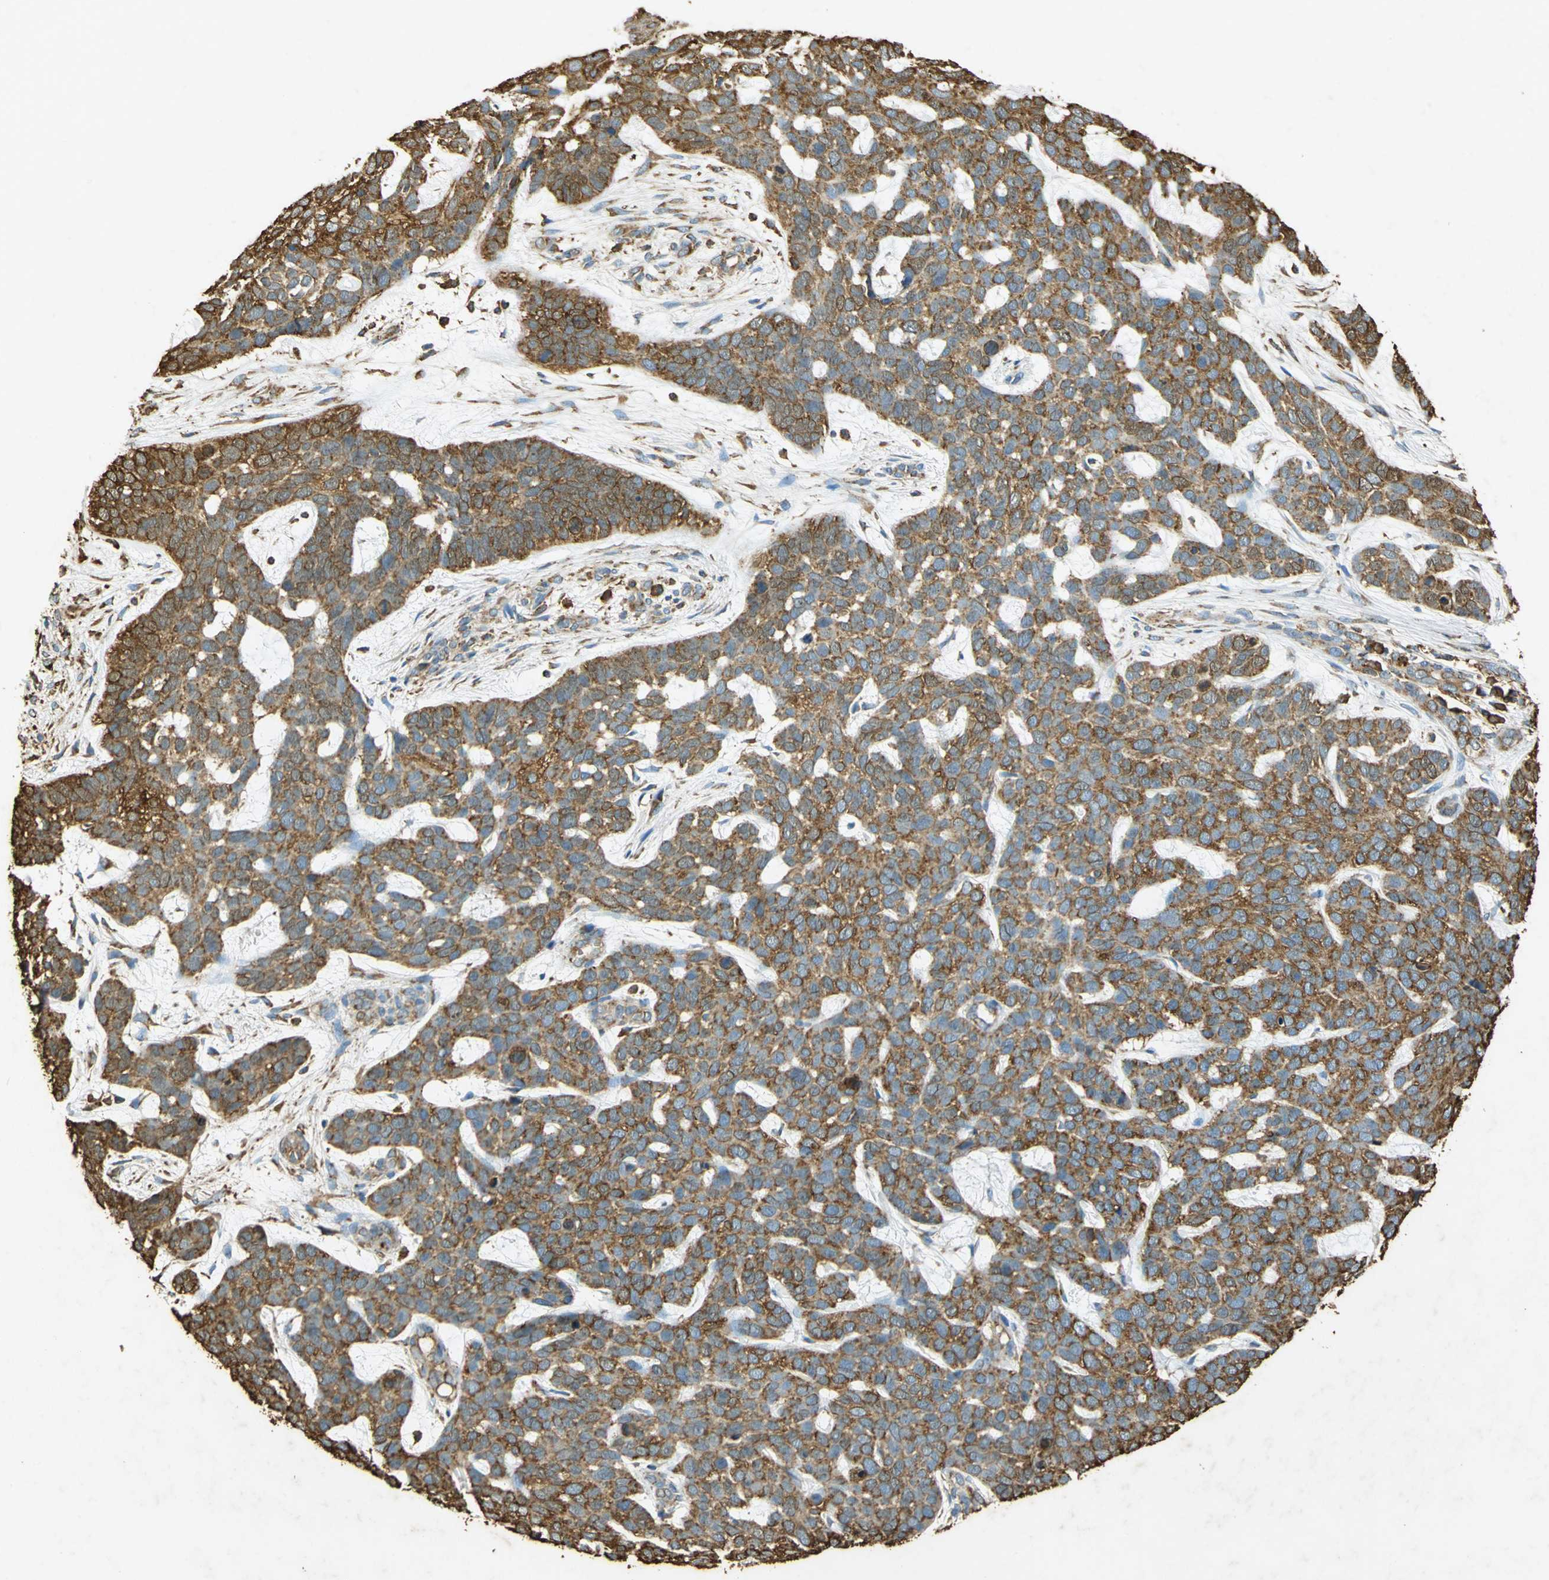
{"staining": {"intensity": "strong", "quantity": ">75%", "location": "cytoplasmic/membranous"}, "tissue": "skin cancer", "cell_type": "Tumor cells", "image_type": "cancer", "snomed": [{"axis": "morphology", "description": "Basal cell carcinoma"}, {"axis": "topography", "description": "Skin"}], "caption": "A high-resolution photomicrograph shows immunohistochemistry (IHC) staining of basal cell carcinoma (skin), which shows strong cytoplasmic/membranous staining in approximately >75% of tumor cells. The staining was performed using DAB (3,3'-diaminobenzidine), with brown indicating positive protein expression. Nuclei are stained blue with hematoxylin.", "gene": "HSP90B1", "patient": {"sex": "male", "age": 87}}